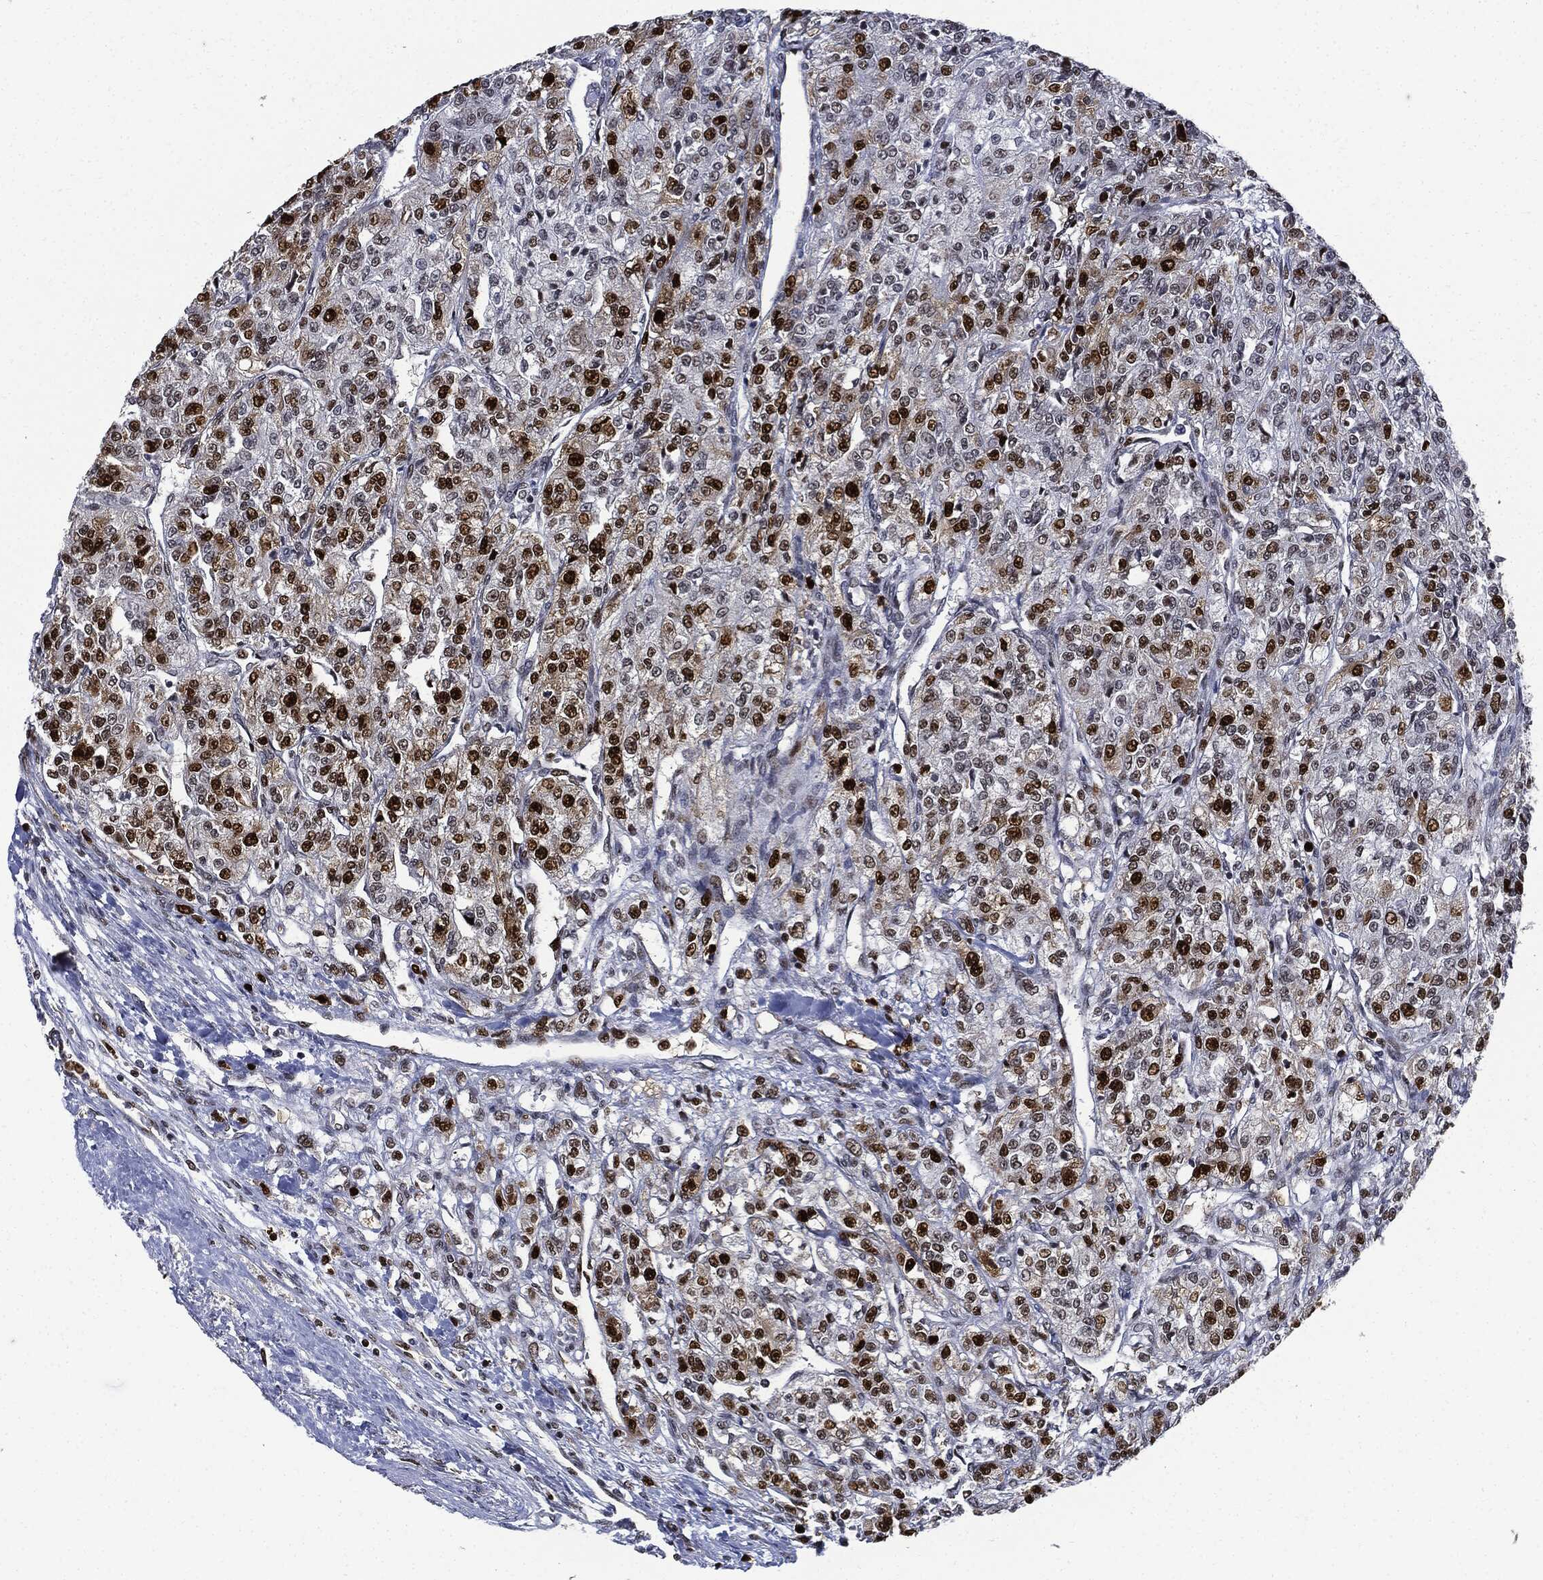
{"staining": {"intensity": "strong", "quantity": "25%-75%", "location": "nuclear"}, "tissue": "renal cancer", "cell_type": "Tumor cells", "image_type": "cancer", "snomed": [{"axis": "morphology", "description": "Adenocarcinoma, NOS"}, {"axis": "topography", "description": "Kidney"}], "caption": "DAB immunohistochemical staining of renal adenocarcinoma demonstrates strong nuclear protein expression in approximately 25%-75% of tumor cells.", "gene": "PCNA", "patient": {"sex": "female", "age": 63}}